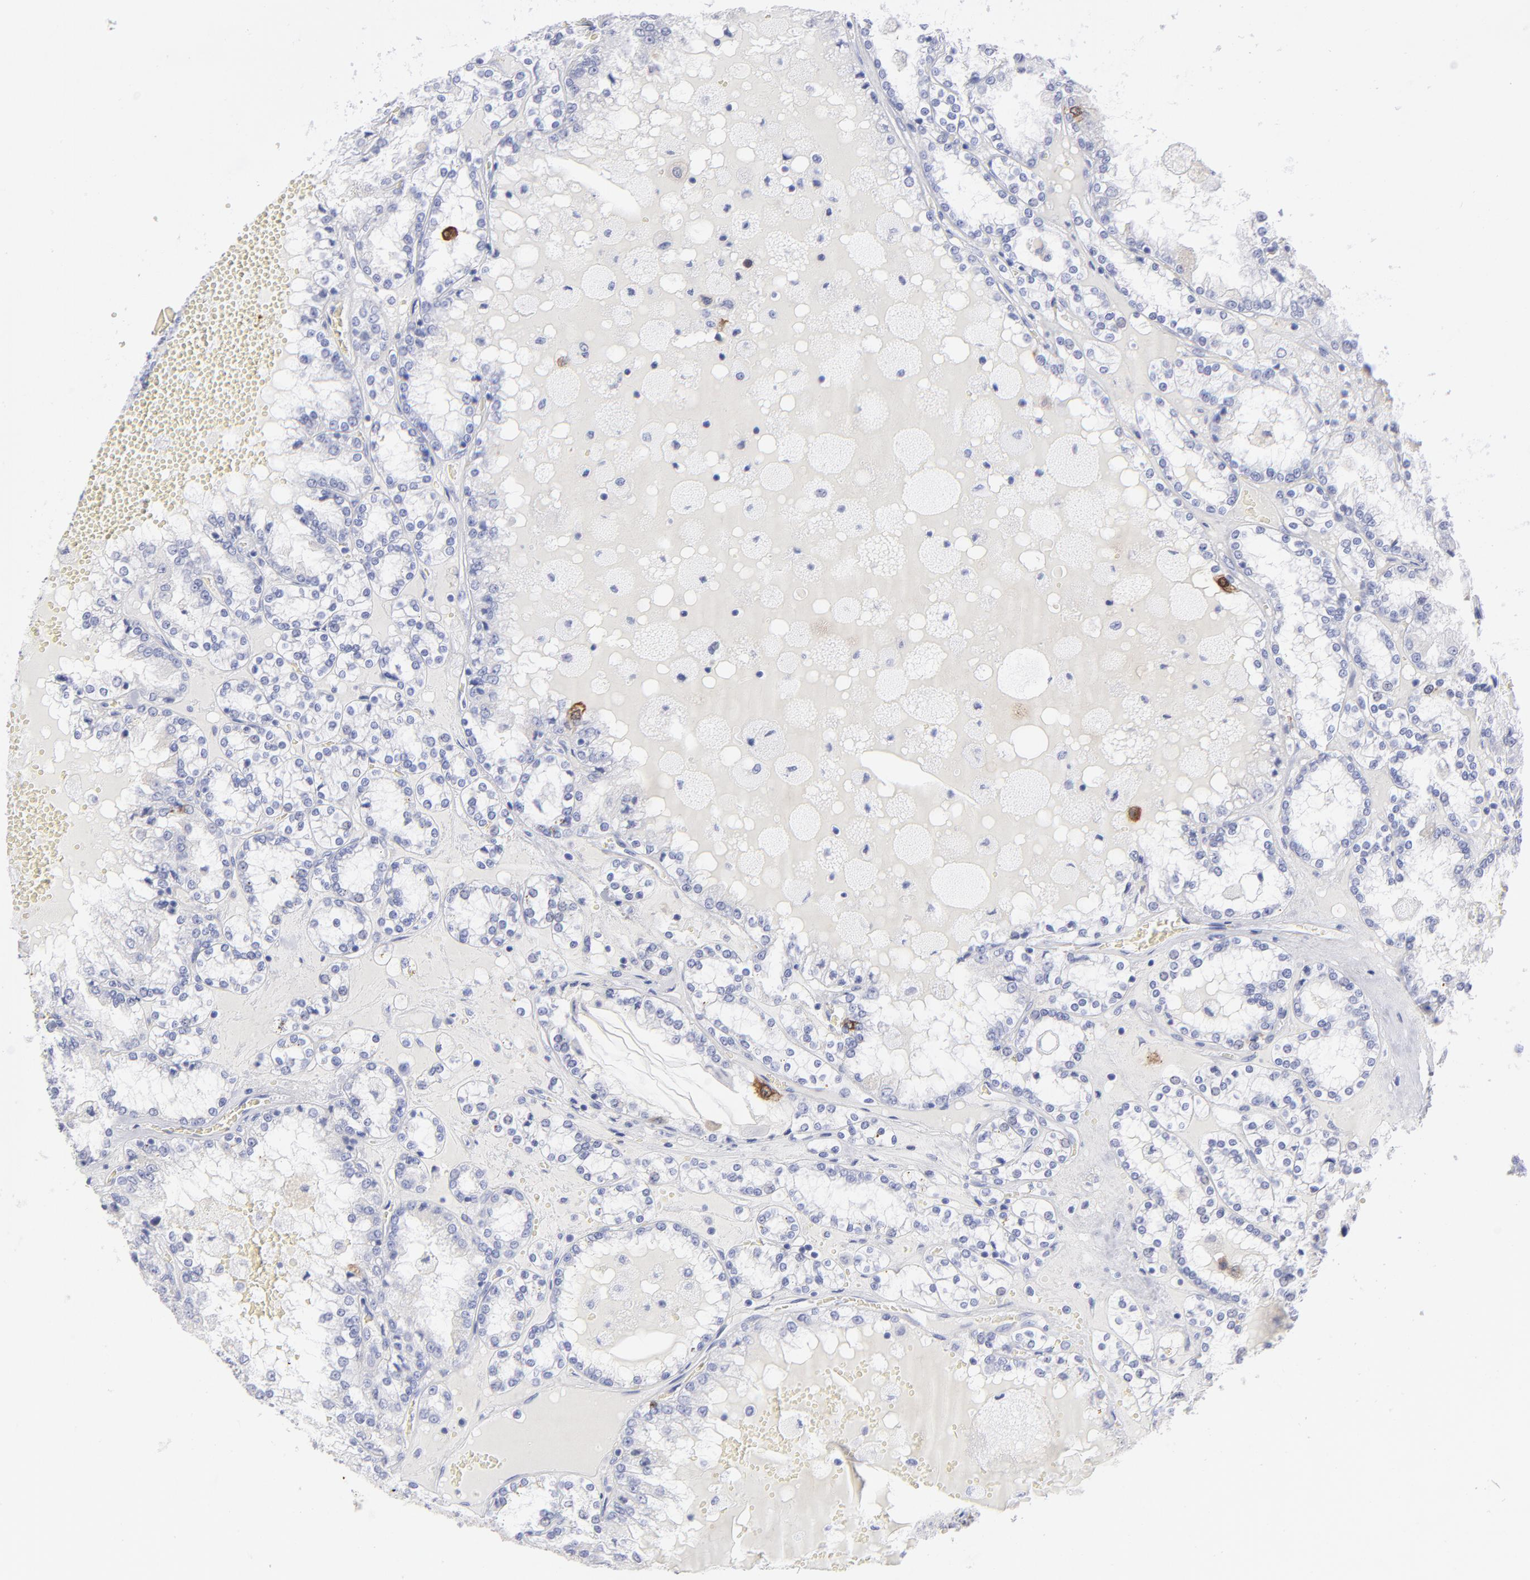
{"staining": {"intensity": "strong", "quantity": "<25%", "location": "cytoplasmic/membranous"}, "tissue": "renal cancer", "cell_type": "Tumor cells", "image_type": "cancer", "snomed": [{"axis": "morphology", "description": "Adenocarcinoma, NOS"}, {"axis": "topography", "description": "Kidney"}], "caption": "A high-resolution histopathology image shows IHC staining of adenocarcinoma (renal), which shows strong cytoplasmic/membranous expression in approximately <25% of tumor cells.", "gene": "CCNB1", "patient": {"sex": "female", "age": 56}}